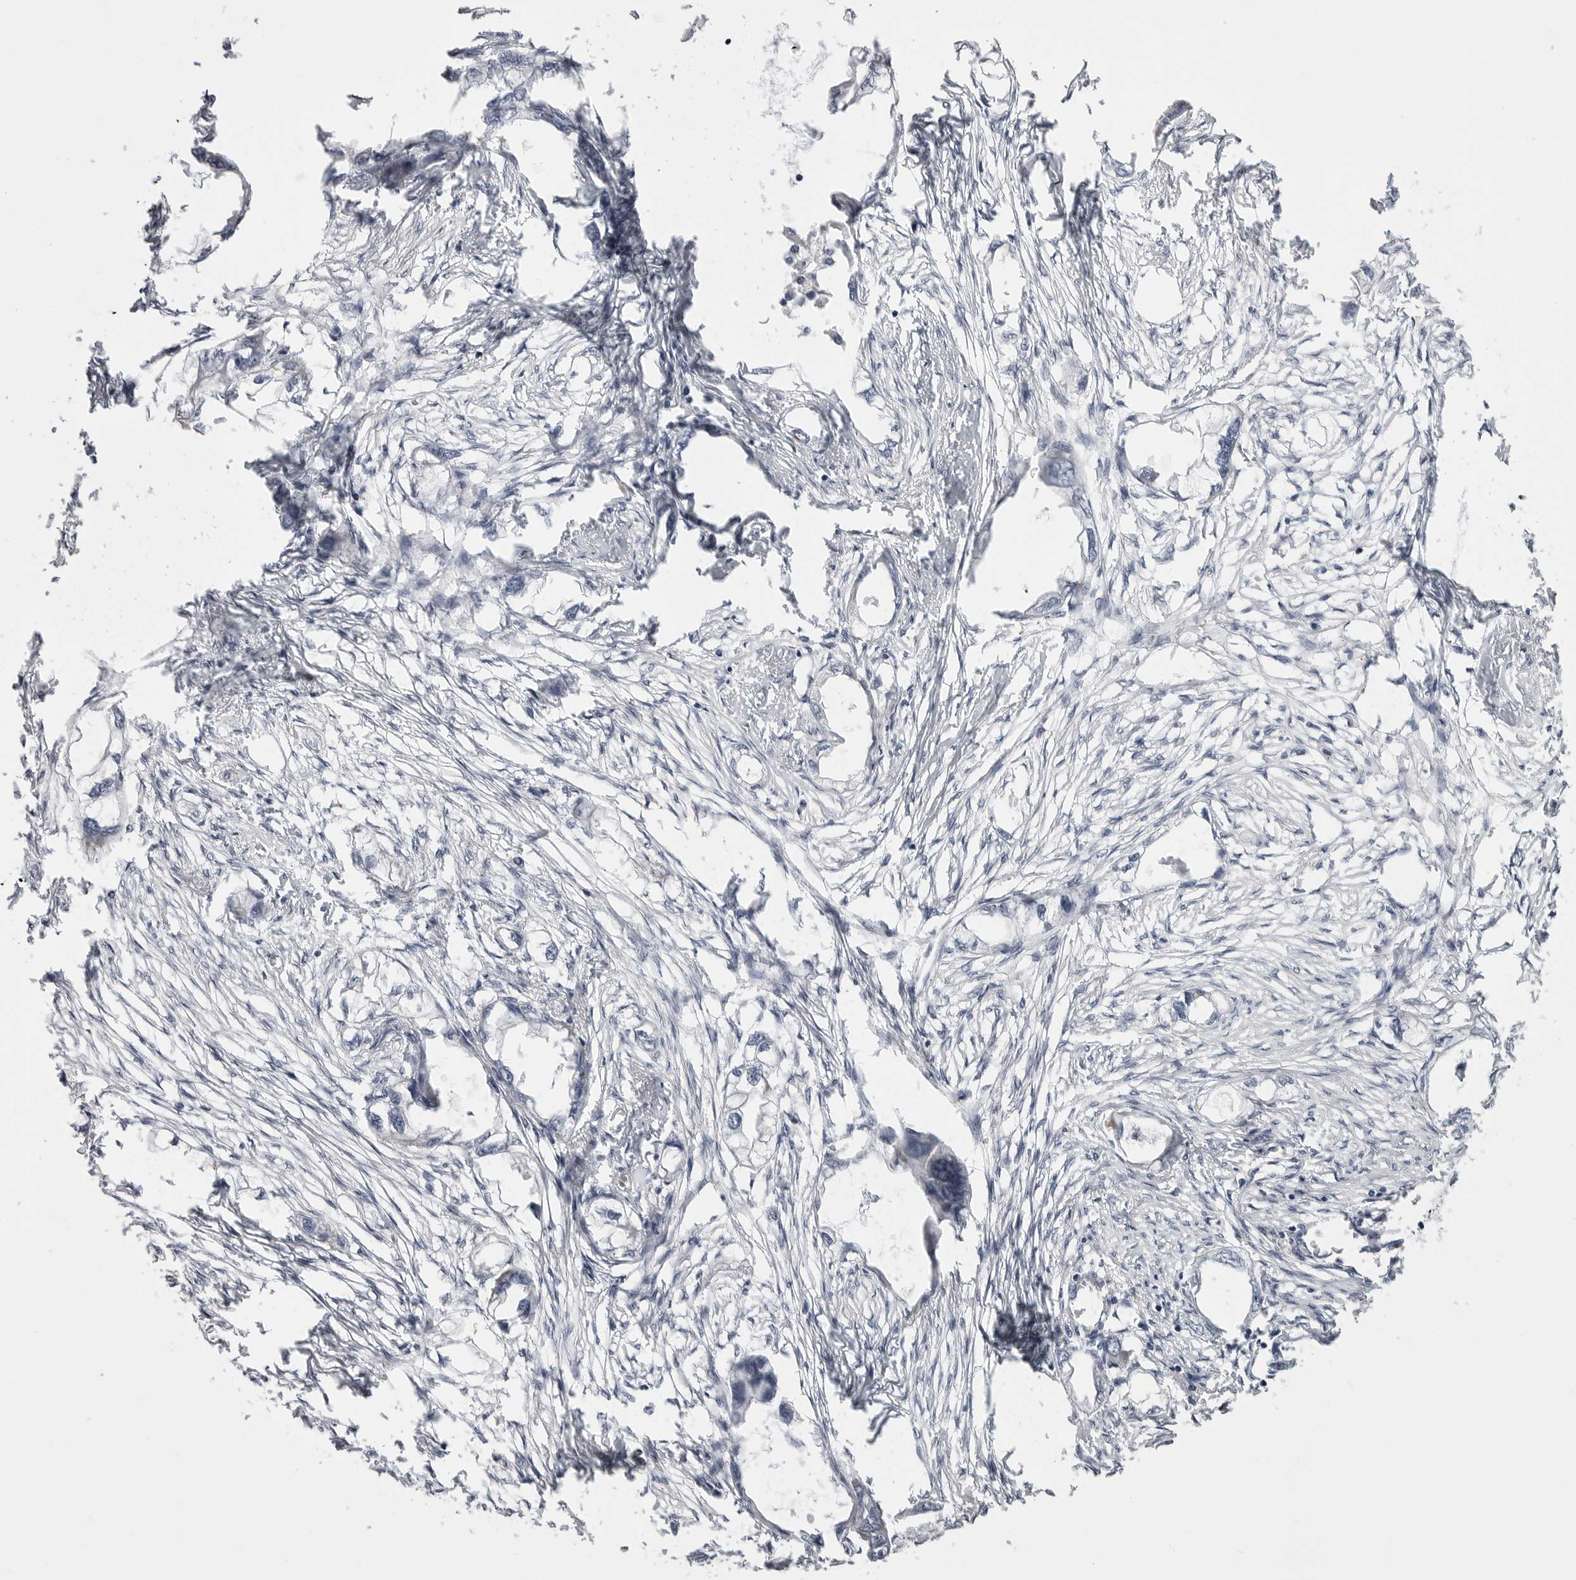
{"staining": {"intensity": "negative", "quantity": "none", "location": "none"}, "tissue": "endometrial cancer", "cell_type": "Tumor cells", "image_type": "cancer", "snomed": [{"axis": "morphology", "description": "Adenocarcinoma, NOS"}, {"axis": "morphology", "description": "Adenocarcinoma, metastatic, NOS"}, {"axis": "topography", "description": "Adipose tissue"}, {"axis": "topography", "description": "Endometrium"}], "caption": "Immunohistochemistry (IHC) histopathology image of neoplastic tissue: human endometrial adenocarcinoma stained with DAB reveals no significant protein expression in tumor cells.", "gene": "CCDC18", "patient": {"sex": "female", "age": 67}}